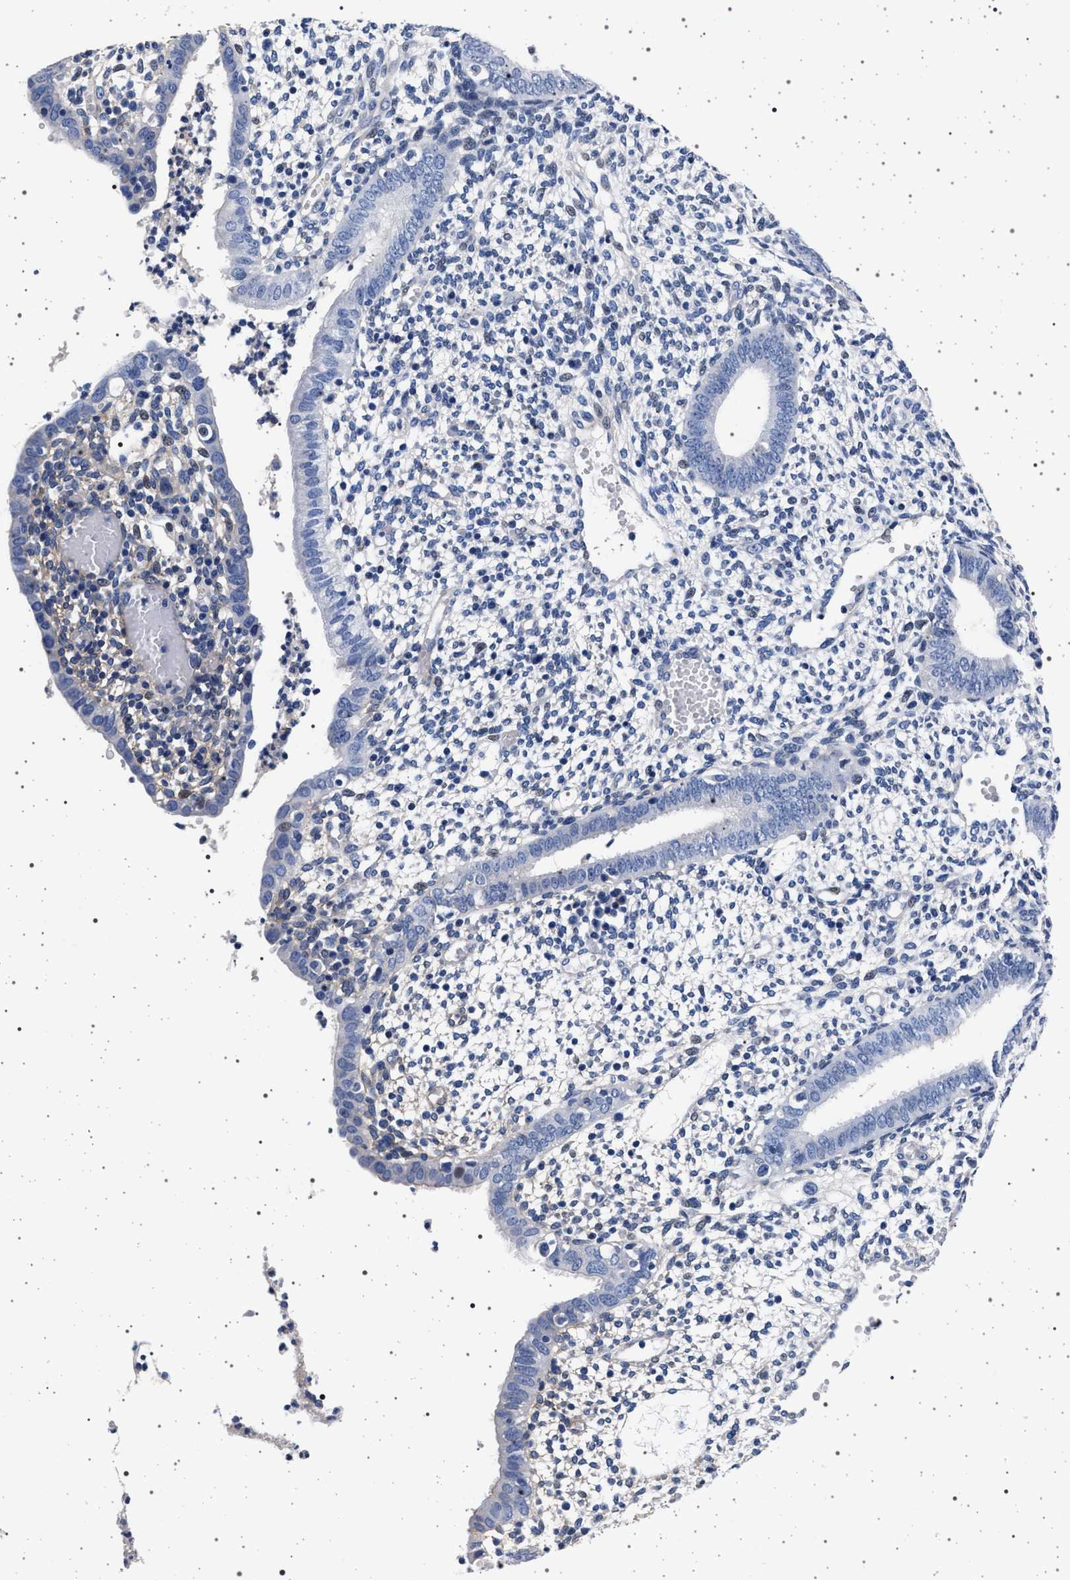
{"staining": {"intensity": "negative", "quantity": "none", "location": "none"}, "tissue": "endometrium", "cell_type": "Cells in endometrial stroma", "image_type": "normal", "snomed": [{"axis": "morphology", "description": "Normal tissue, NOS"}, {"axis": "topography", "description": "Endometrium"}], "caption": "Immunohistochemistry micrograph of benign endometrium: human endometrium stained with DAB exhibits no significant protein positivity in cells in endometrial stroma.", "gene": "SLC9A1", "patient": {"sex": "female", "age": 35}}